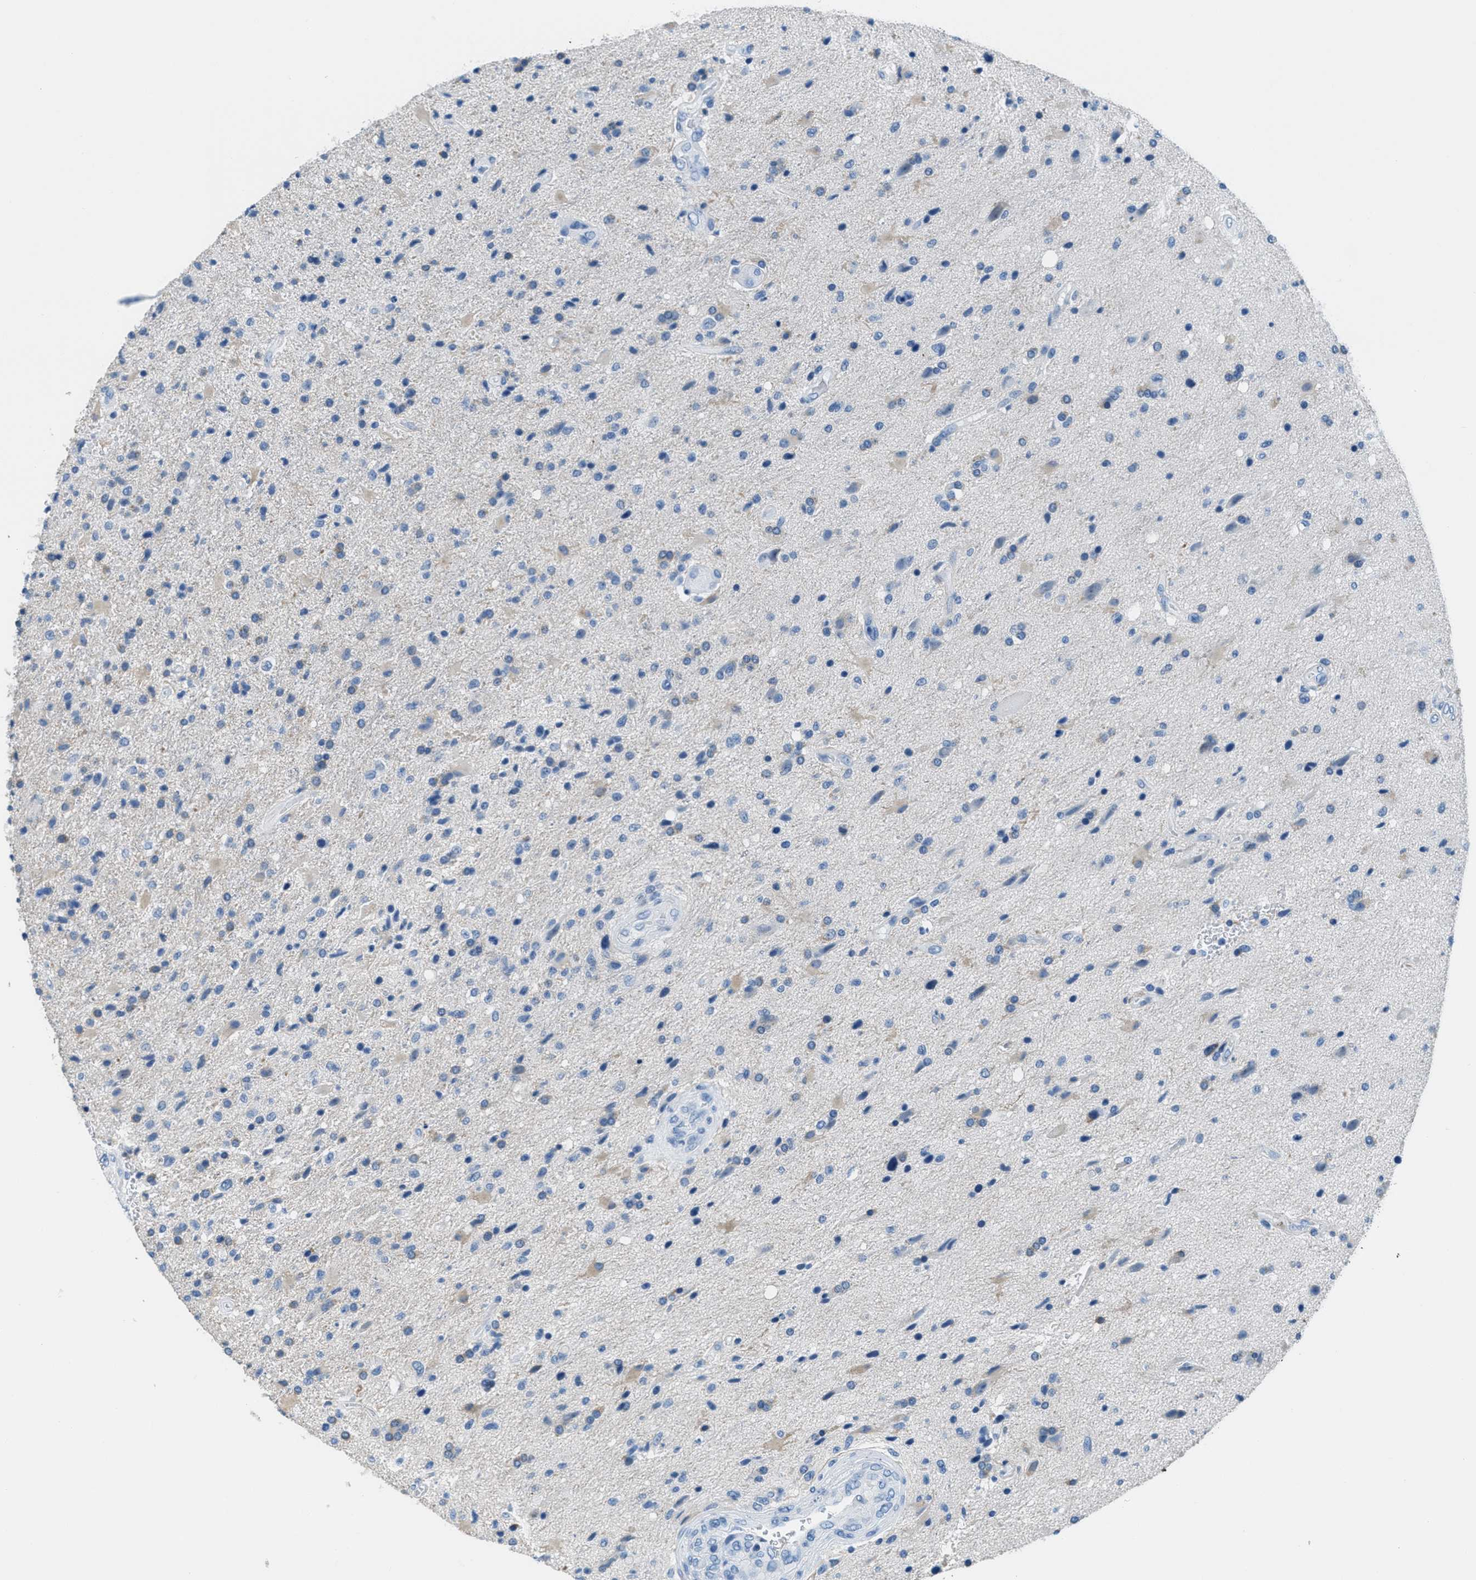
{"staining": {"intensity": "negative", "quantity": "none", "location": "none"}, "tissue": "glioma", "cell_type": "Tumor cells", "image_type": "cancer", "snomed": [{"axis": "morphology", "description": "Glioma, malignant, High grade"}, {"axis": "topography", "description": "Brain"}], "caption": "Micrograph shows no significant protein staining in tumor cells of malignant high-grade glioma.", "gene": "MGARP", "patient": {"sex": "male", "age": 72}}